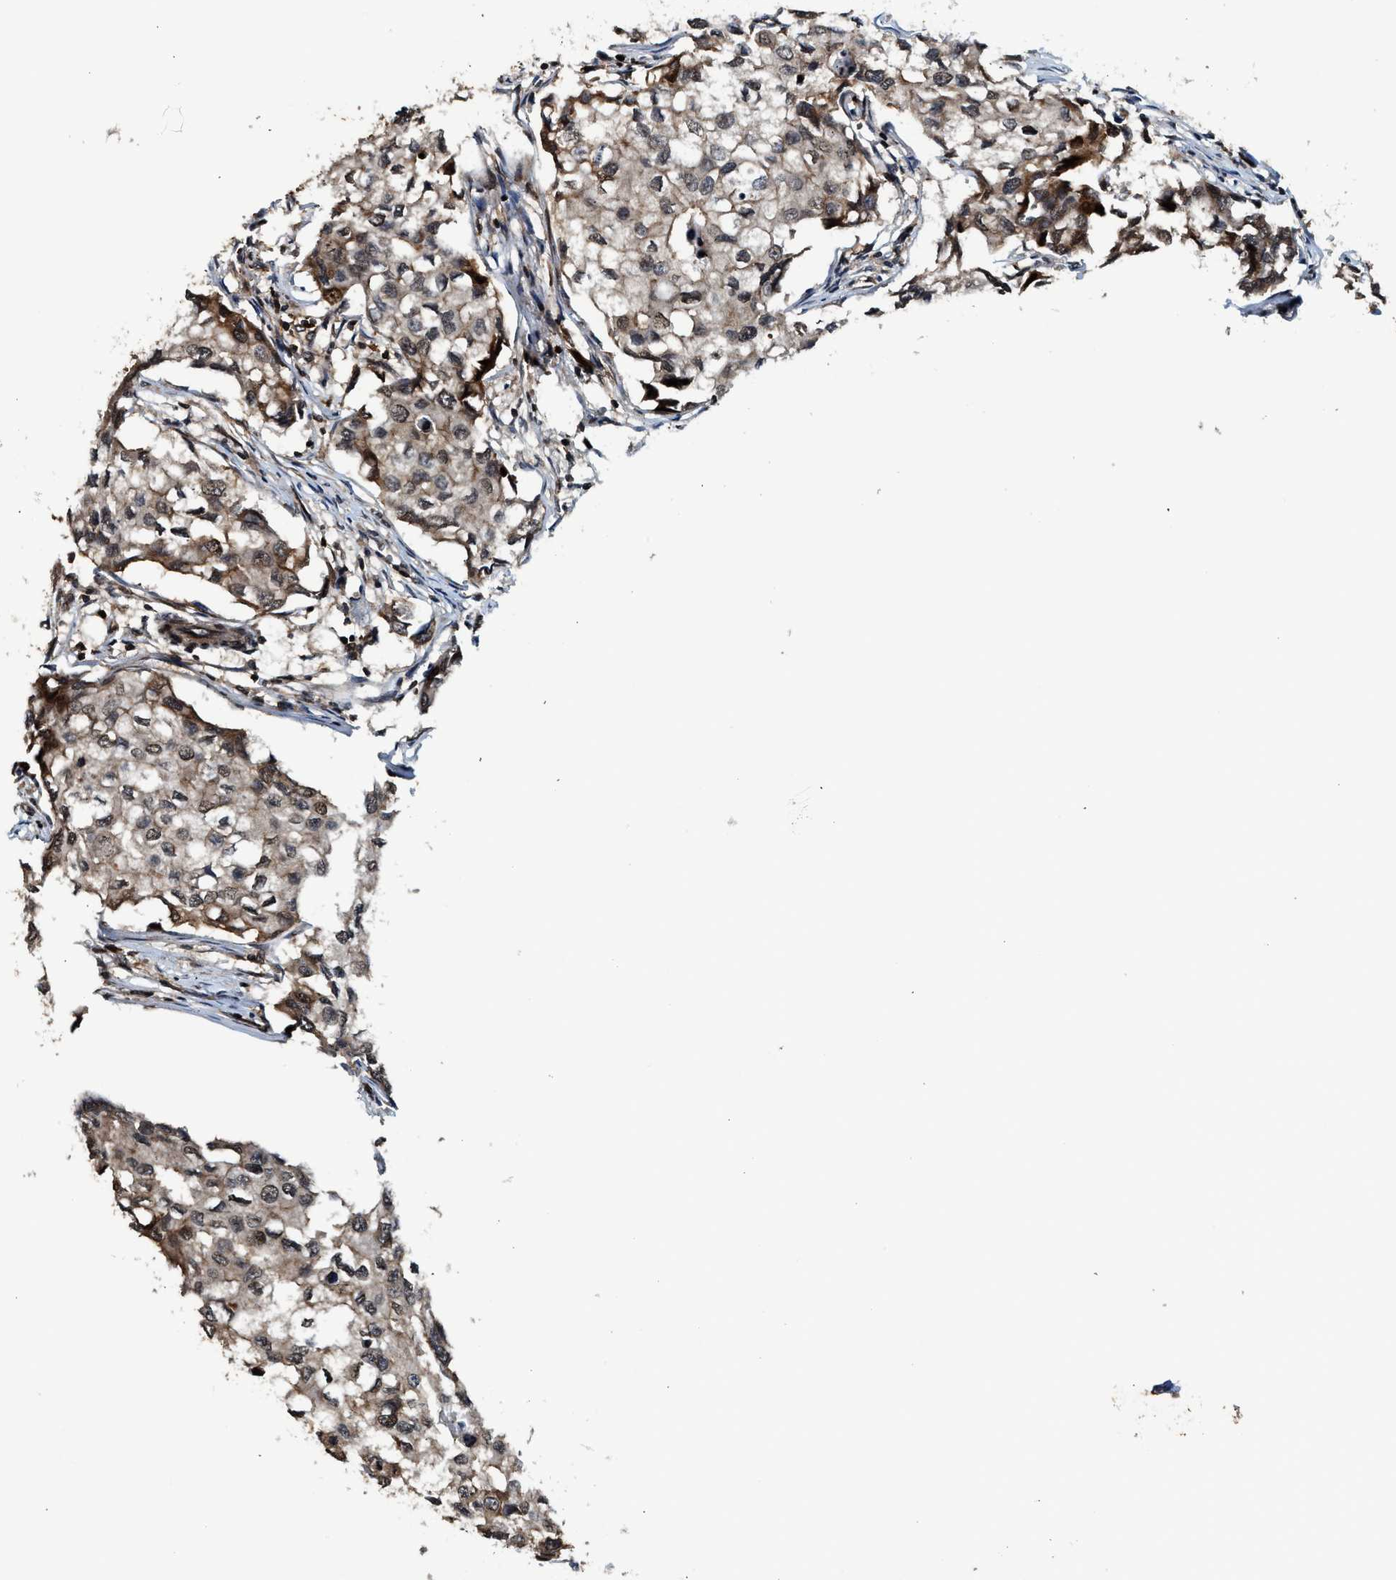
{"staining": {"intensity": "moderate", "quantity": ">75%", "location": "cytoplasmic/membranous,nuclear"}, "tissue": "breast cancer", "cell_type": "Tumor cells", "image_type": "cancer", "snomed": [{"axis": "morphology", "description": "Duct carcinoma"}, {"axis": "topography", "description": "Breast"}], "caption": "A high-resolution photomicrograph shows immunohistochemistry (IHC) staining of breast cancer (intraductal carcinoma), which exhibits moderate cytoplasmic/membranous and nuclear positivity in about >75% of tumor cells.", "gene": "MDM2", "patient": {"sex": "female", "age": 27}}